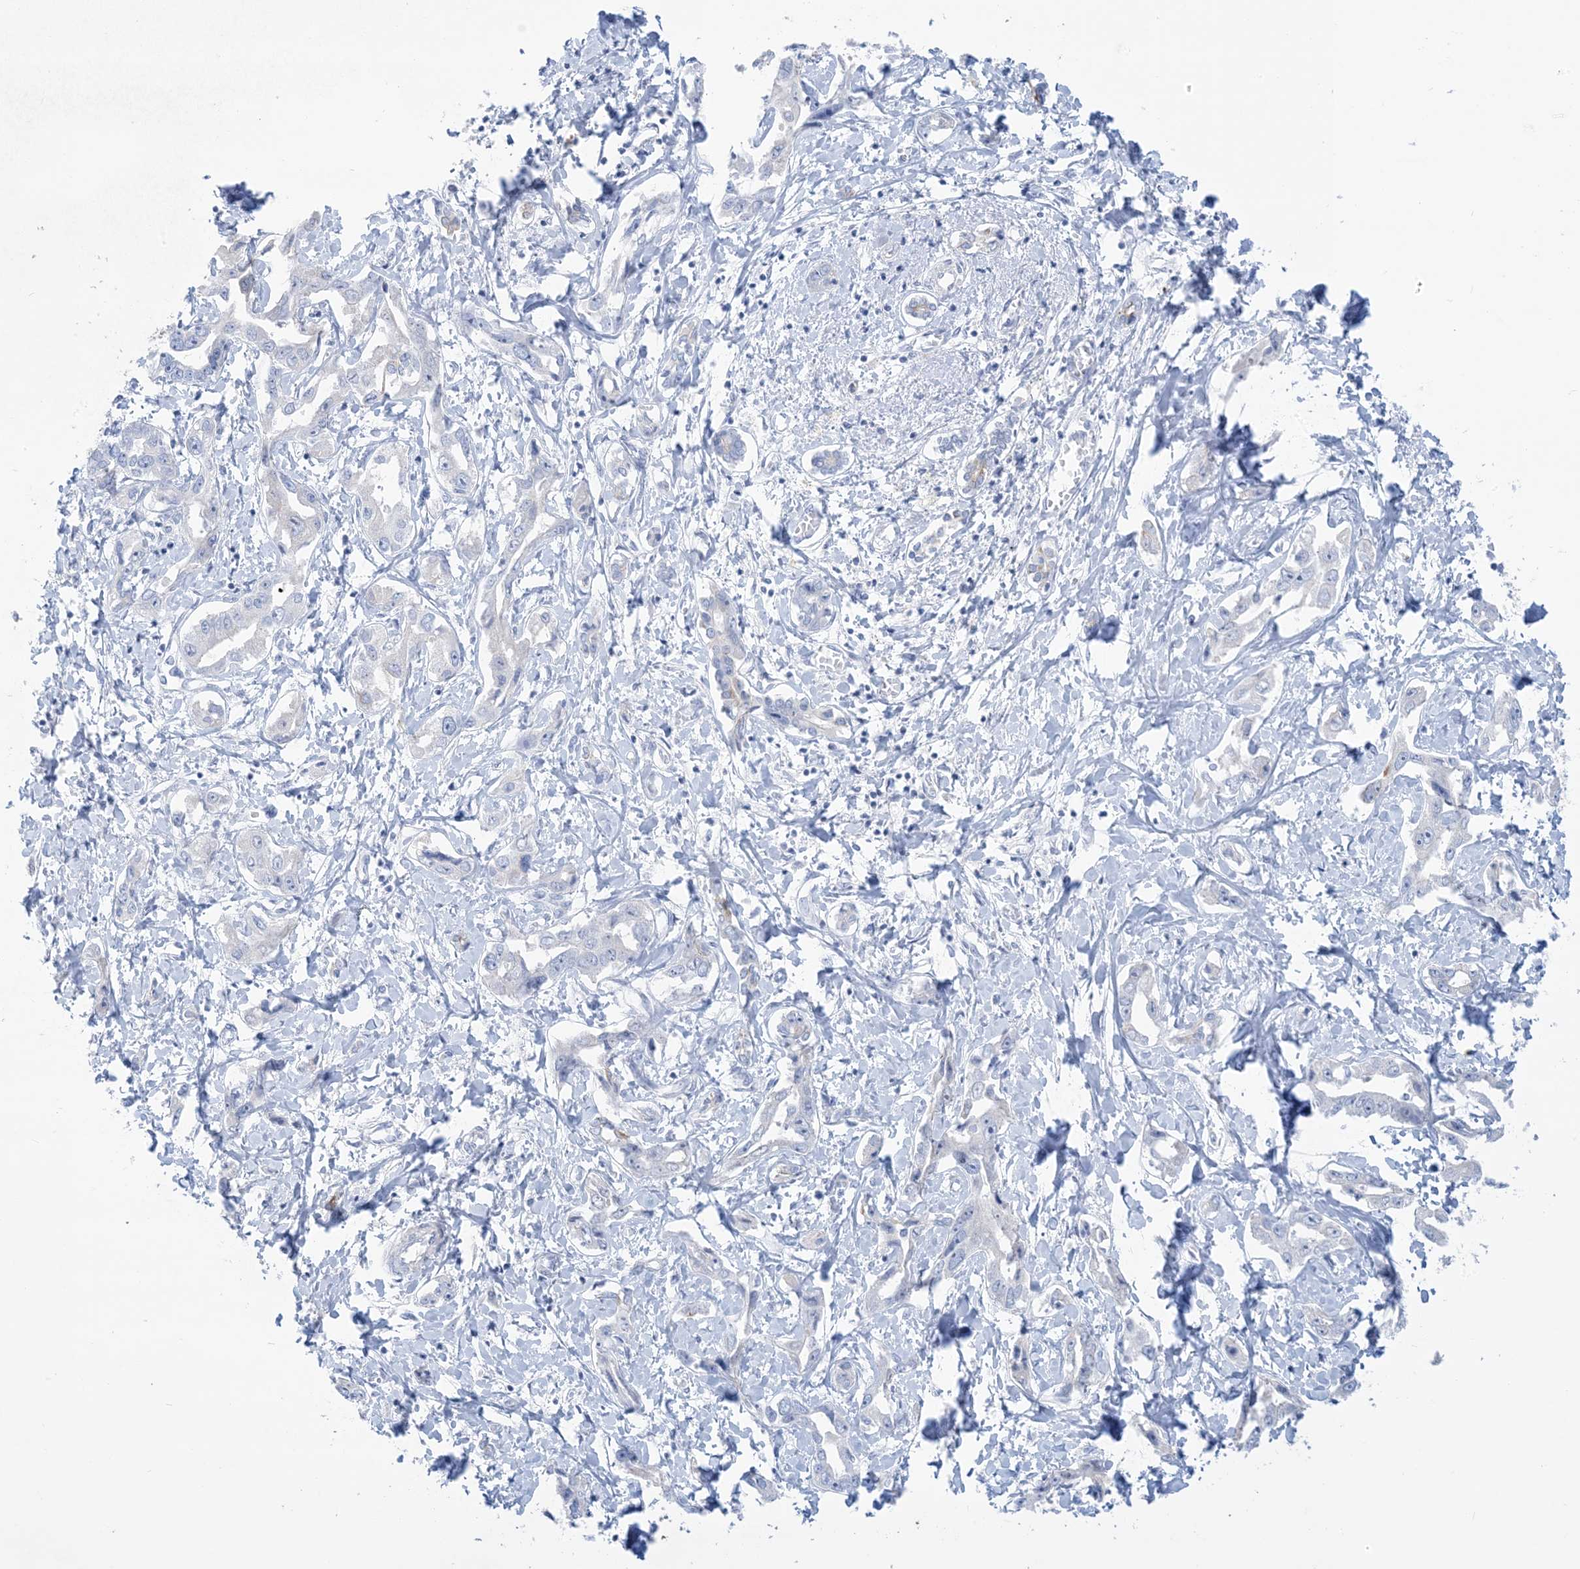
{"staining": {"intensity": "negative", "quantity": "none", "location": "none"}, "tissue": "liver cancer", "cell_type": "Tumor cells", "image_type": "cancer", "snomed": [{"axis": "morphology", "description": "Cholangiocarcinoma"}, {"axis": "topography", "description": "Liver"}], "caption": "IHC micrograph of human cholangiocarcinoma (liver) stained for a protein (brown), which exhibits no positivity in tumor cells. (Immunohistochemistry, brightfield microscopy, high magnification).", "gene": "ATP11C", "patient": {"sex": "male", "age": 59}}